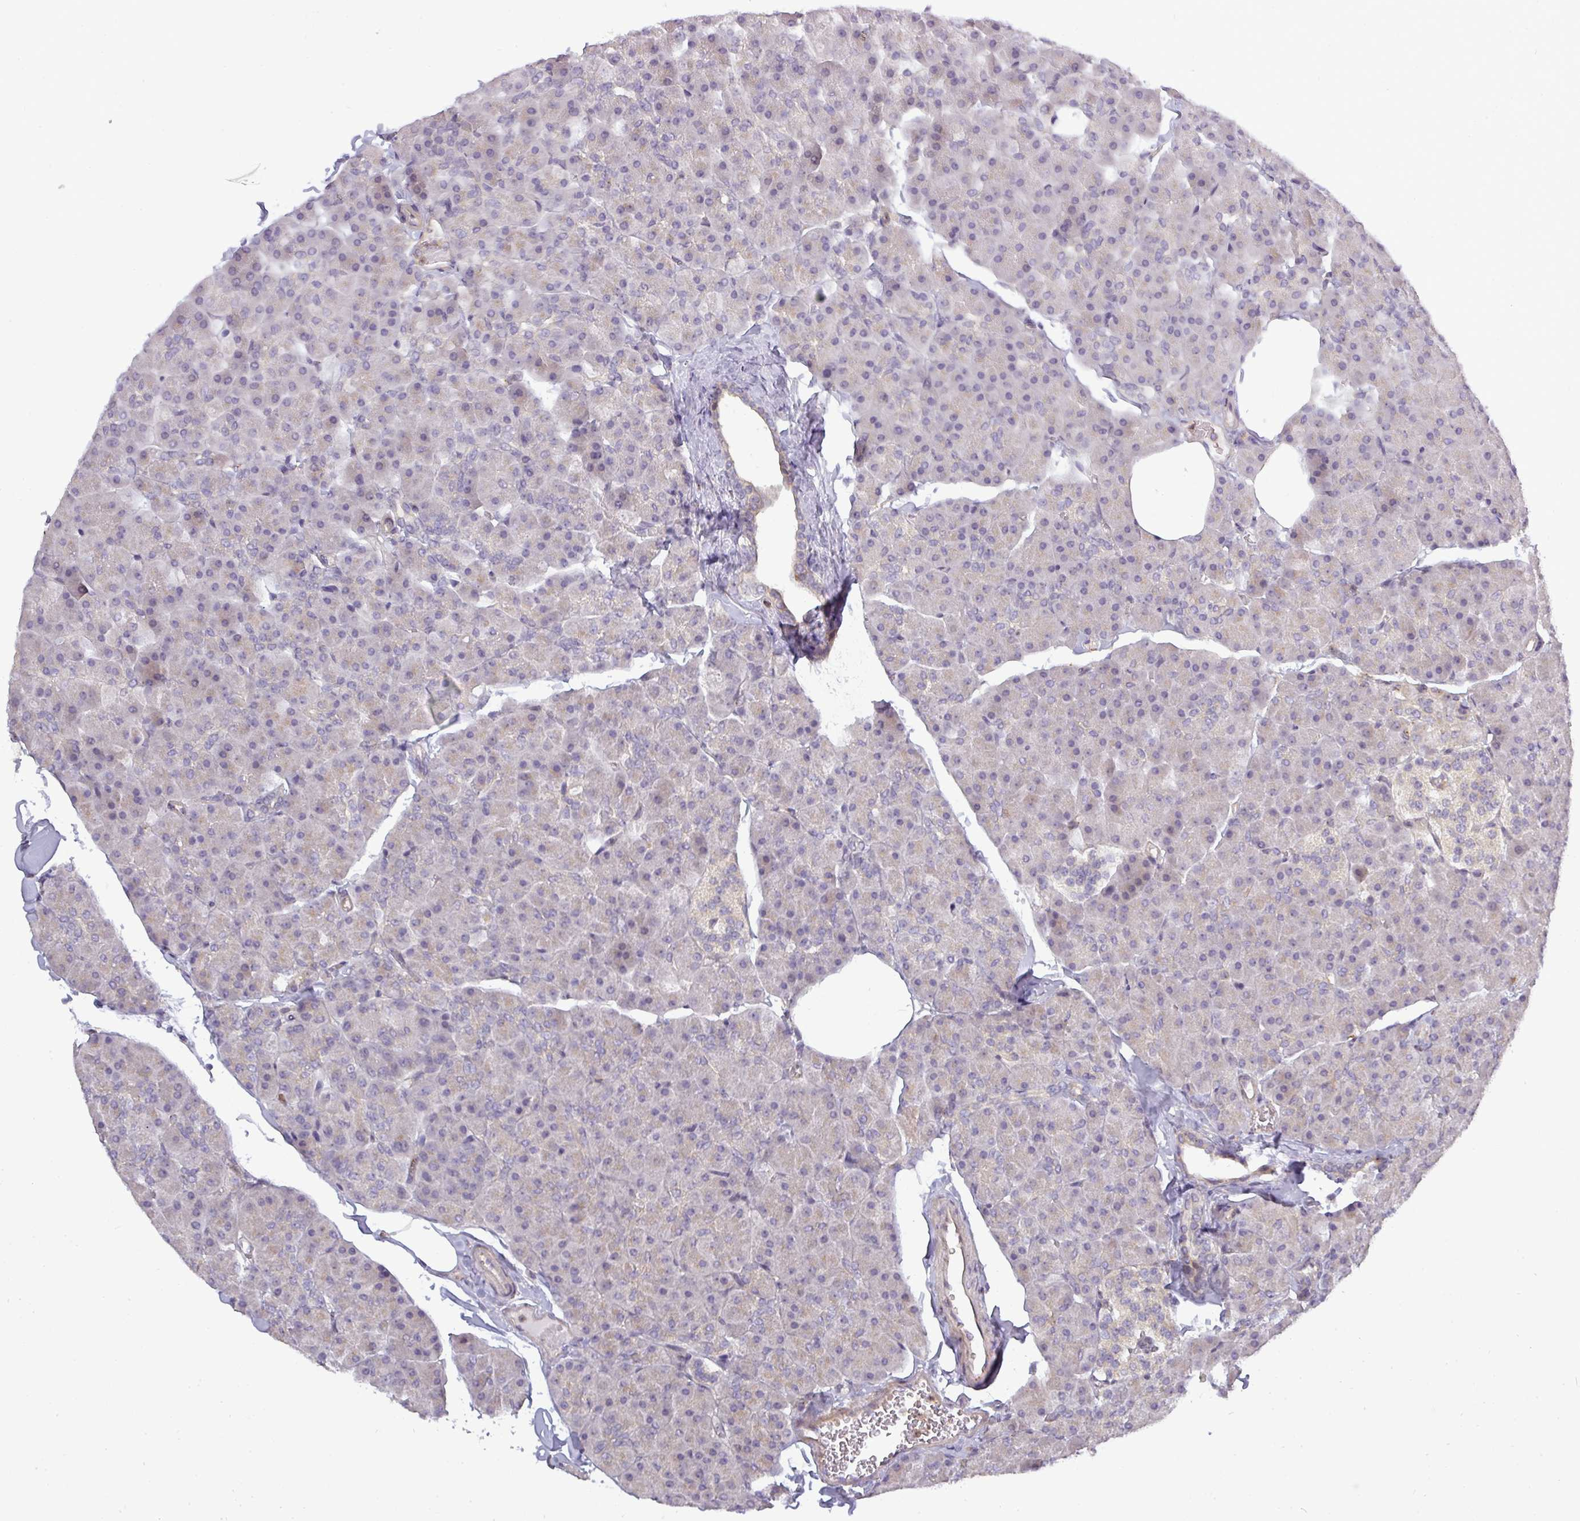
{"staining": {"intensity": "weak", "quantity": "<25%", "location": "cytoplasmic/membranous"}, "tissue": "pancreas", "cell_type": "Exocrine glandular cells", "image_type": "normal", "snomed": [{"axis": "morphology", "description": "Normal tissue, NOS"}, {"axis": "topography", "description": "Pancreas"}], "caption": "DAB (3,3'-diaminobenzidine) immunohistochemical staining of unremarkable pancreas shows no significant positivity in exocrine glandular cells.", "gene": "NIN", "patient": {"sex": "male", "age": 35}}